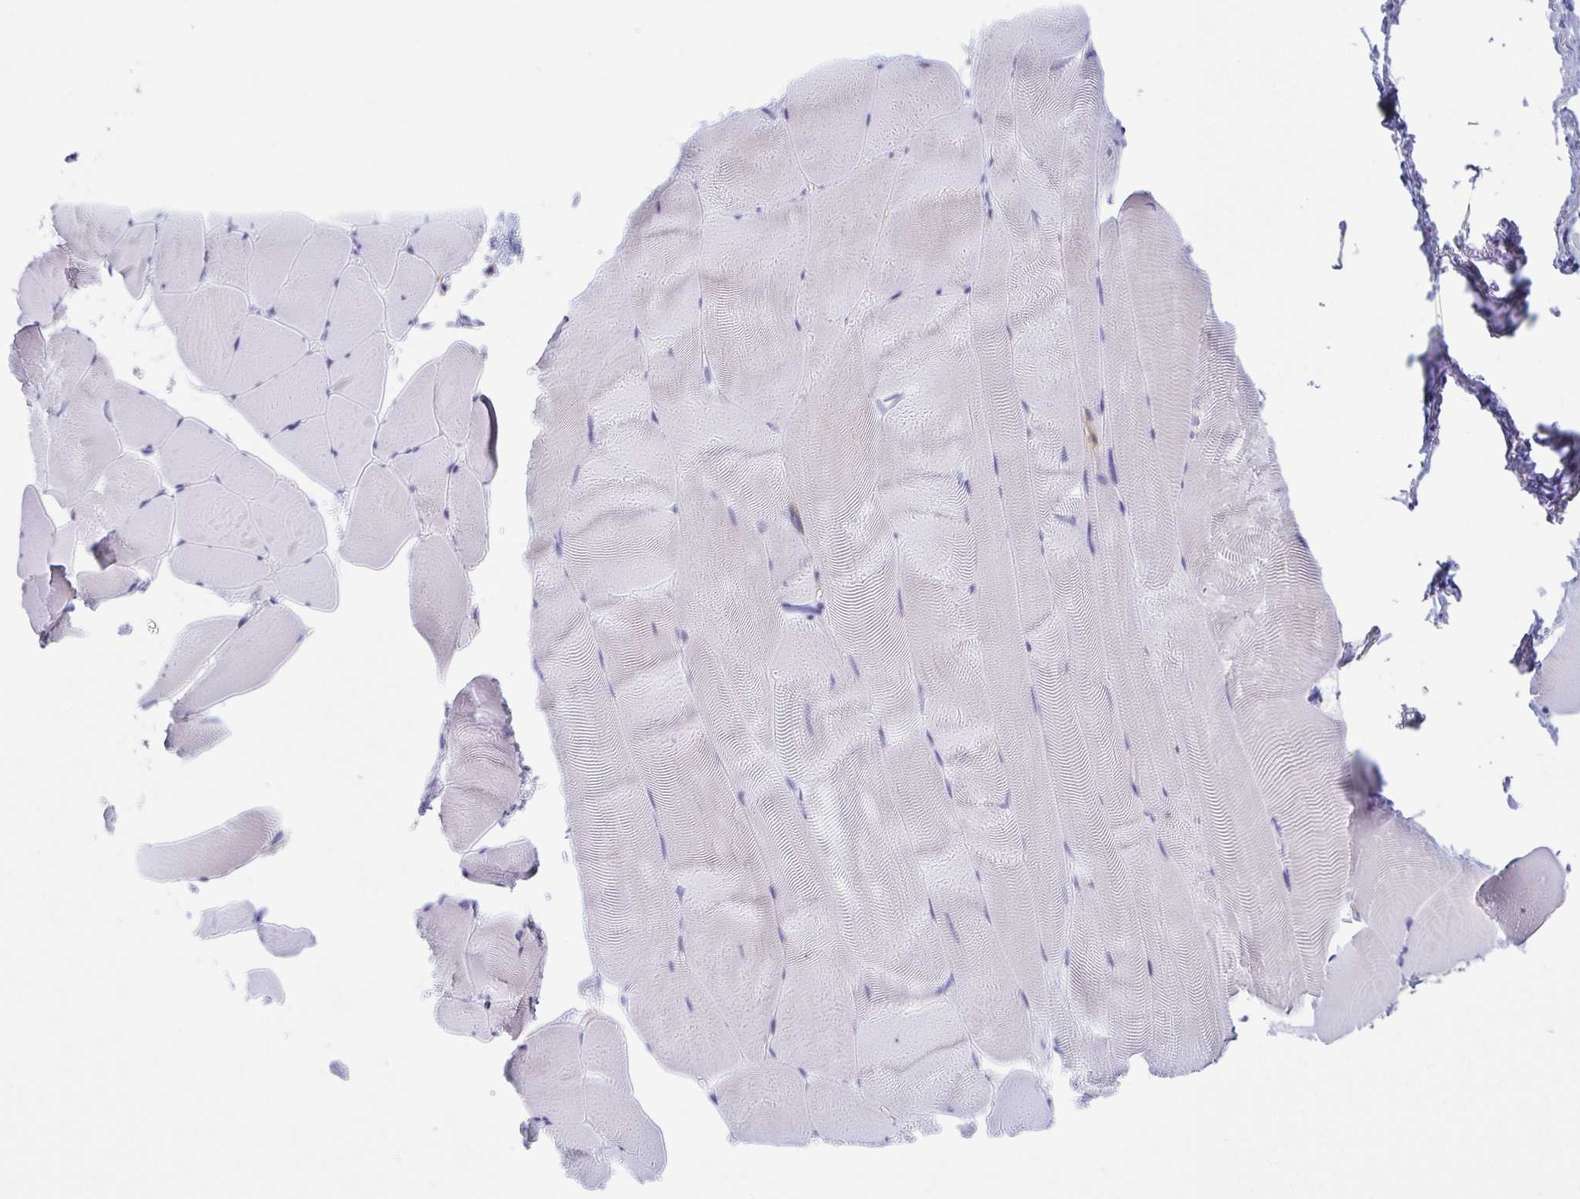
{"staining": {"intensity": "negative", "quantity": "none", "location": "none"}, "tissue": "skeletal muscle", "cell_type": "Myocytes", "image_type": "normal", "snomed": [{"axis": "morphology", "description": "Normal tissue, NOS"}, {"axis": "topography", "description": "Skeletal muscle"}], "caption": "Myocytes show no significant positivity in benign skeletal muscle. (Immunohistochemistry, brightfield microscopy, high magnification).", "gene": "KLC3", "patient": {"sex": "female", "age": 64}}